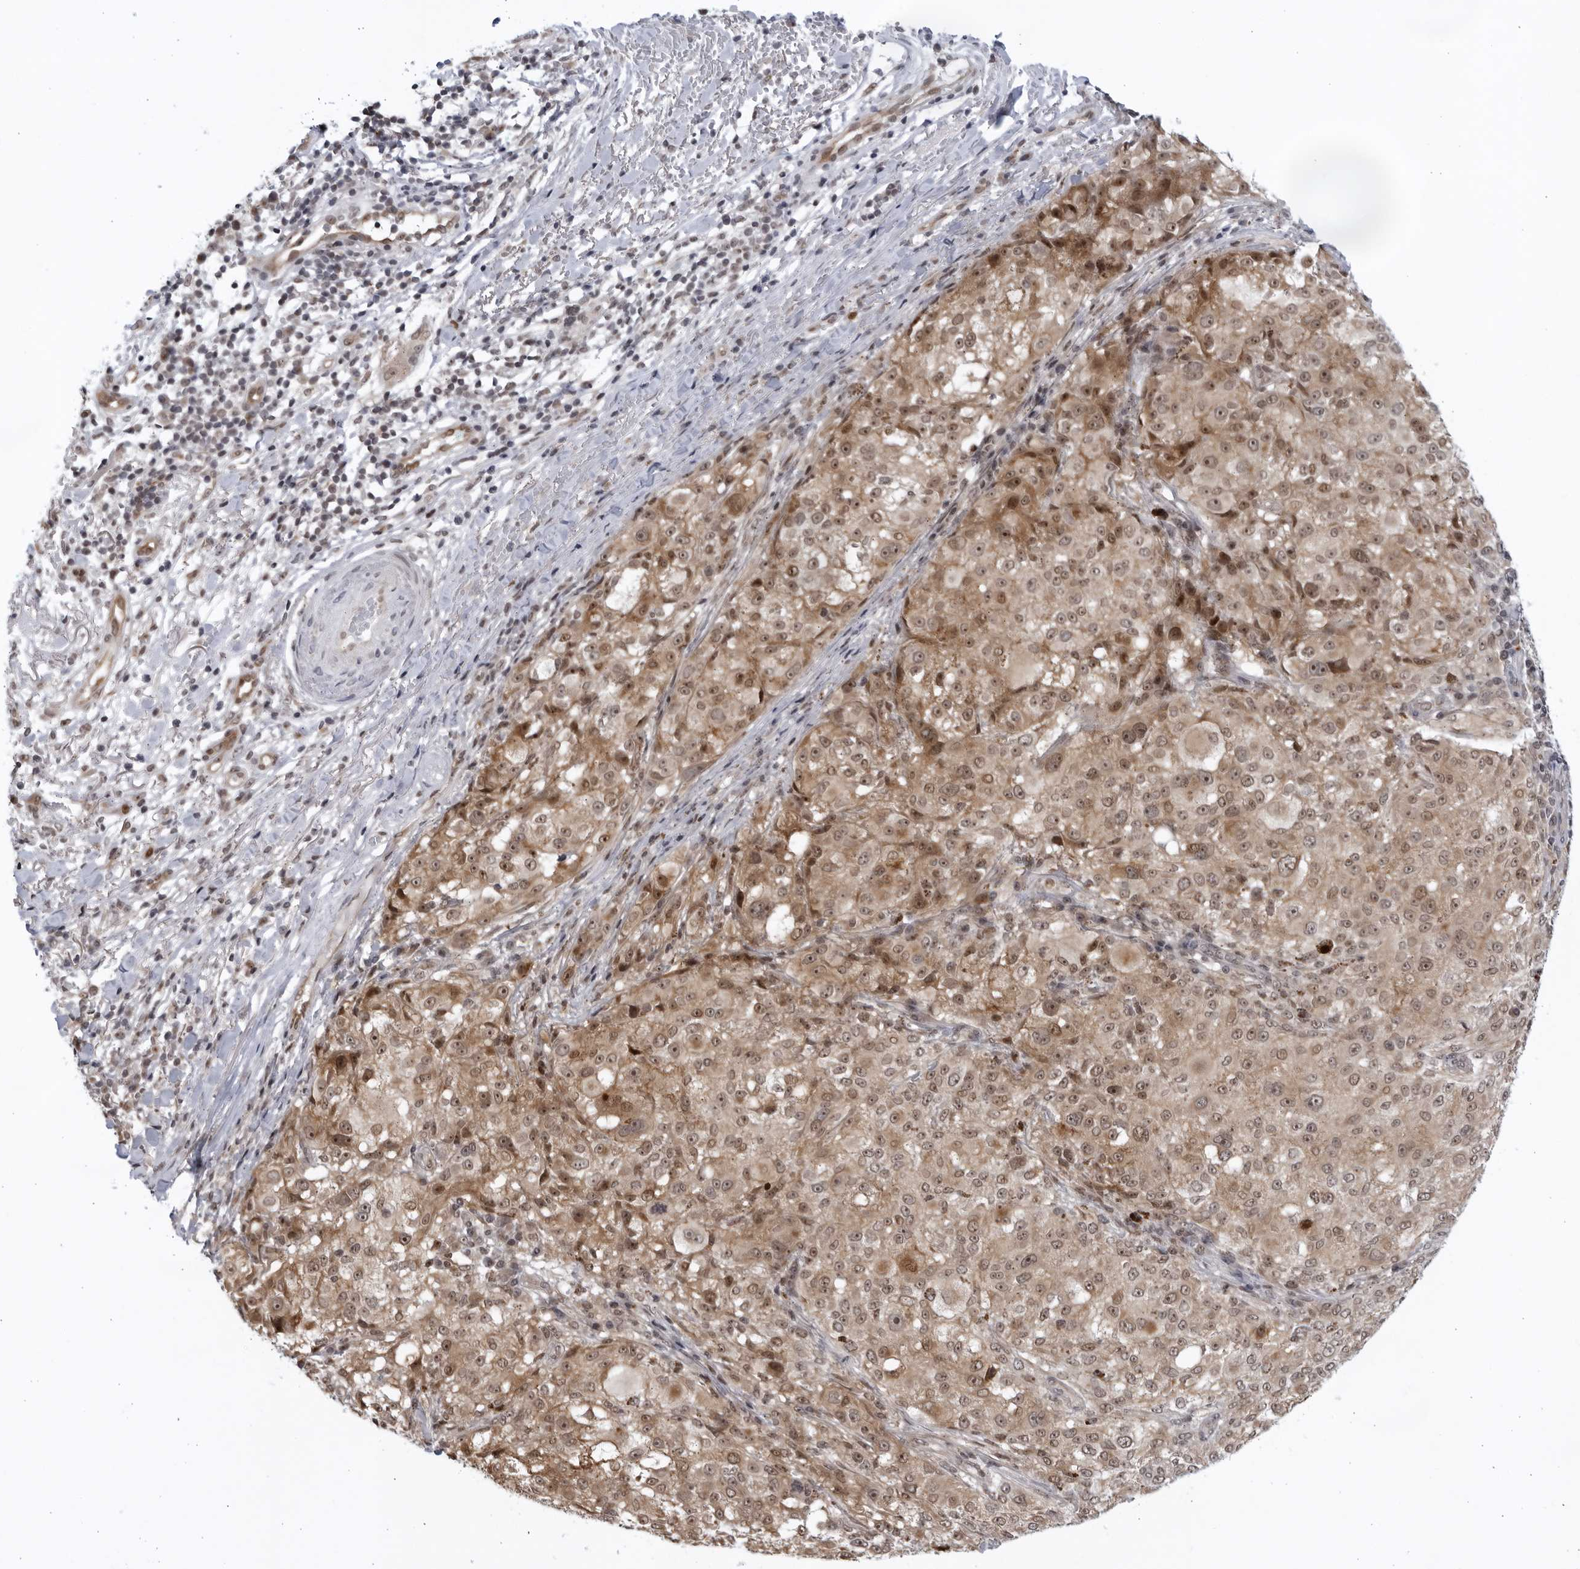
{"staining": {"intensity": "moderate", "quantity": ">75%", "location": "cytoplasmic/membranous,nuclear"}, "tissue": "melanoma", "cell_type": "Tumor cells", "image_type": "cancer", "snomed": [{"axis": "morphology", "description": "Necrosis, NOS"}, {"axis": "morphology", "description": "Malignant melanoma, NOS"}, {"axis": "topography", "description": "Skin"}], "caption": "Moderate cytoplasmic/membranous and nuclear expression for a protein is identified in about >75% of tumor cells of malignant melanoma using immunohistochemistry.", "gene": "ITGB3BP", "patient": {"sex": "female", "age": 87}}